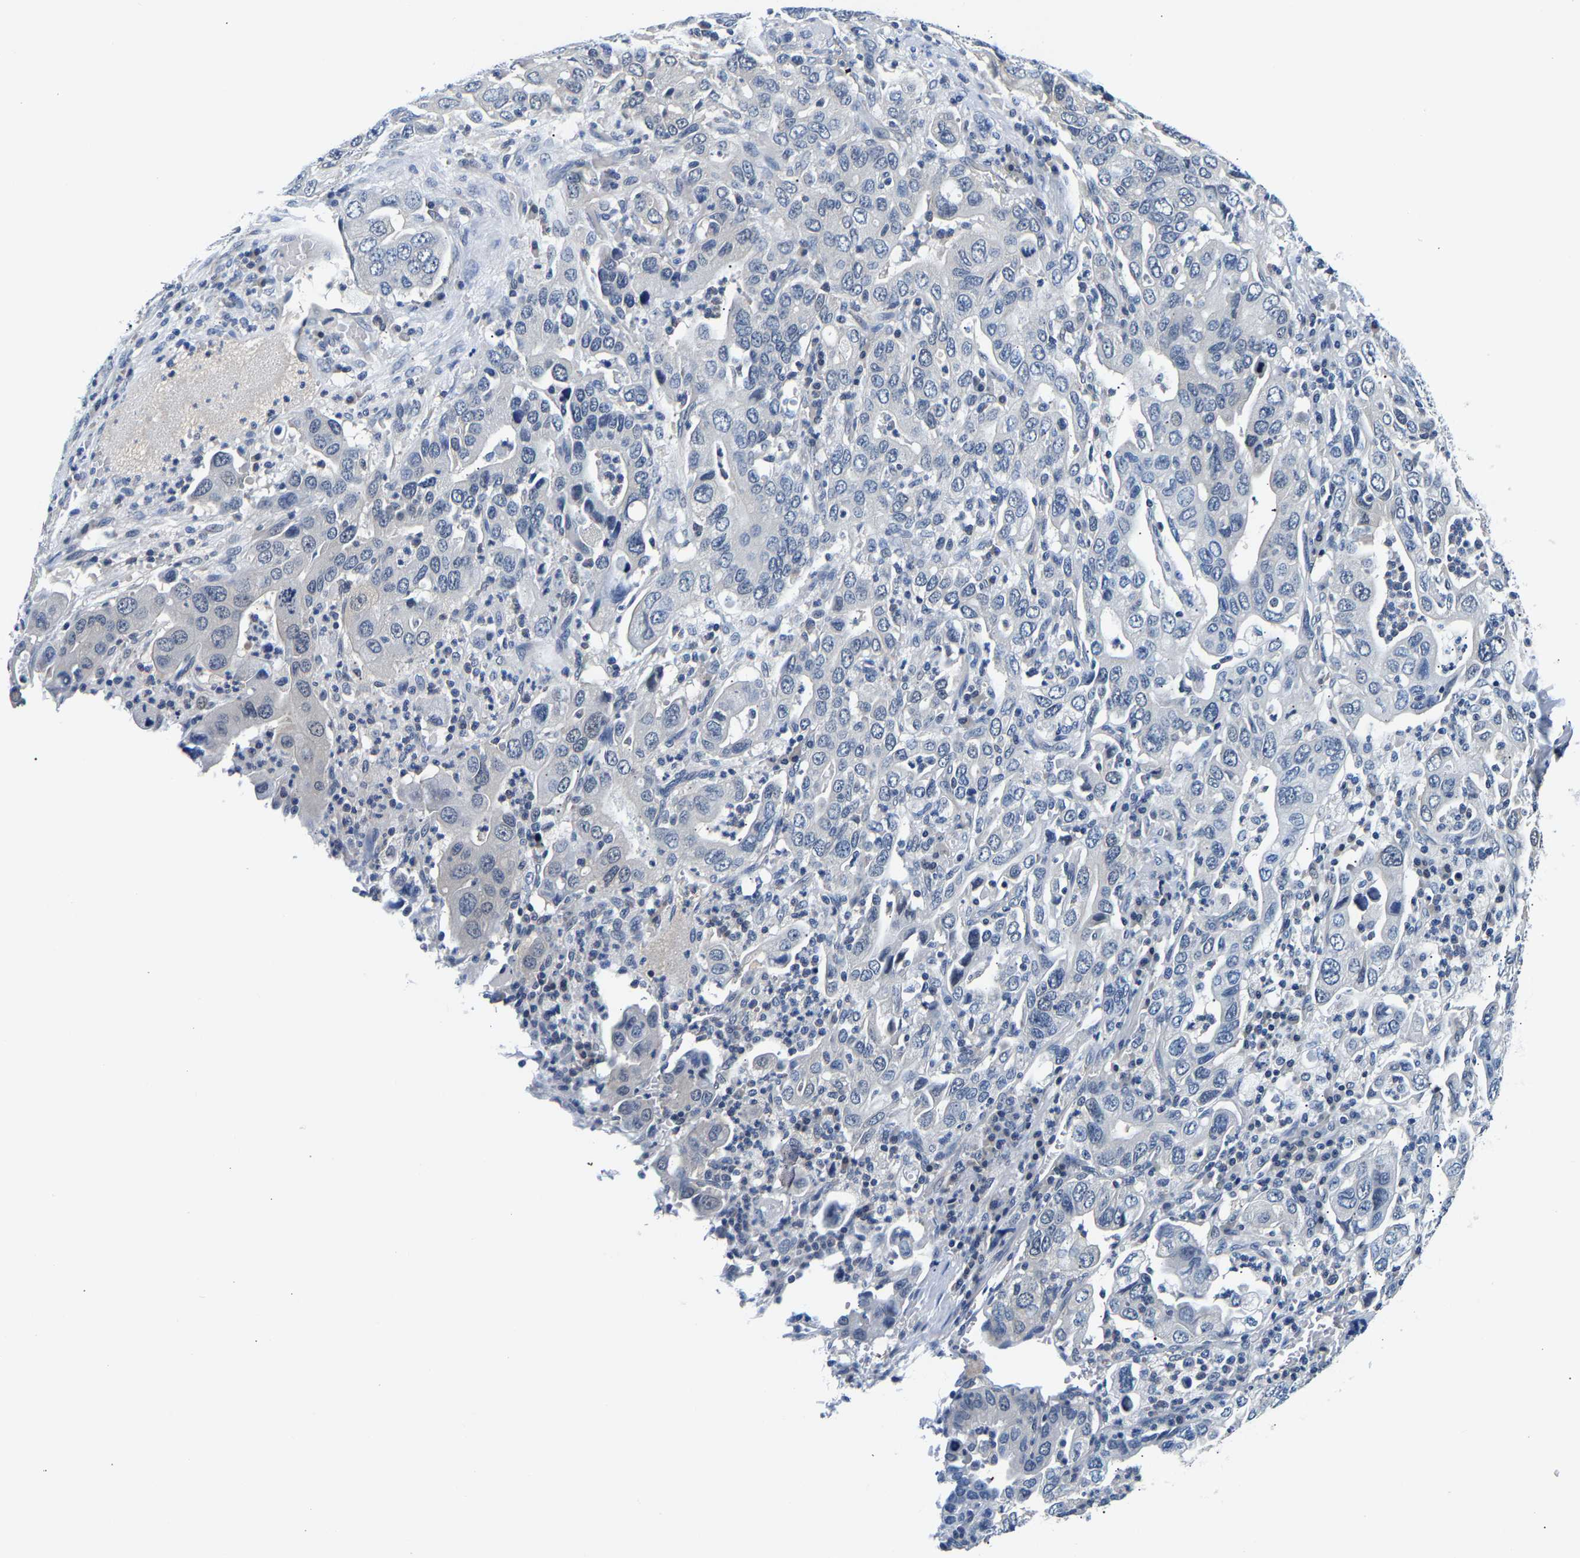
{"staining": {"intensity": "negative", "quantity": "none", "location": "none"}, "tissue": "stomach cancer", "cell_type": "Tumor cells", "image_type": "cancer", "snomed": [{"axis": "morphology", "description": "Adenocarcinoma, NOS"}, {"axis": "topography", "description": "Stomach, upper"}], "caption": "The IHC micrograph has no significant expression in tumor cells of stomach cancer tissue.", "gene": "UCHL3", "patient": {"sex": "male", "age": 62}}